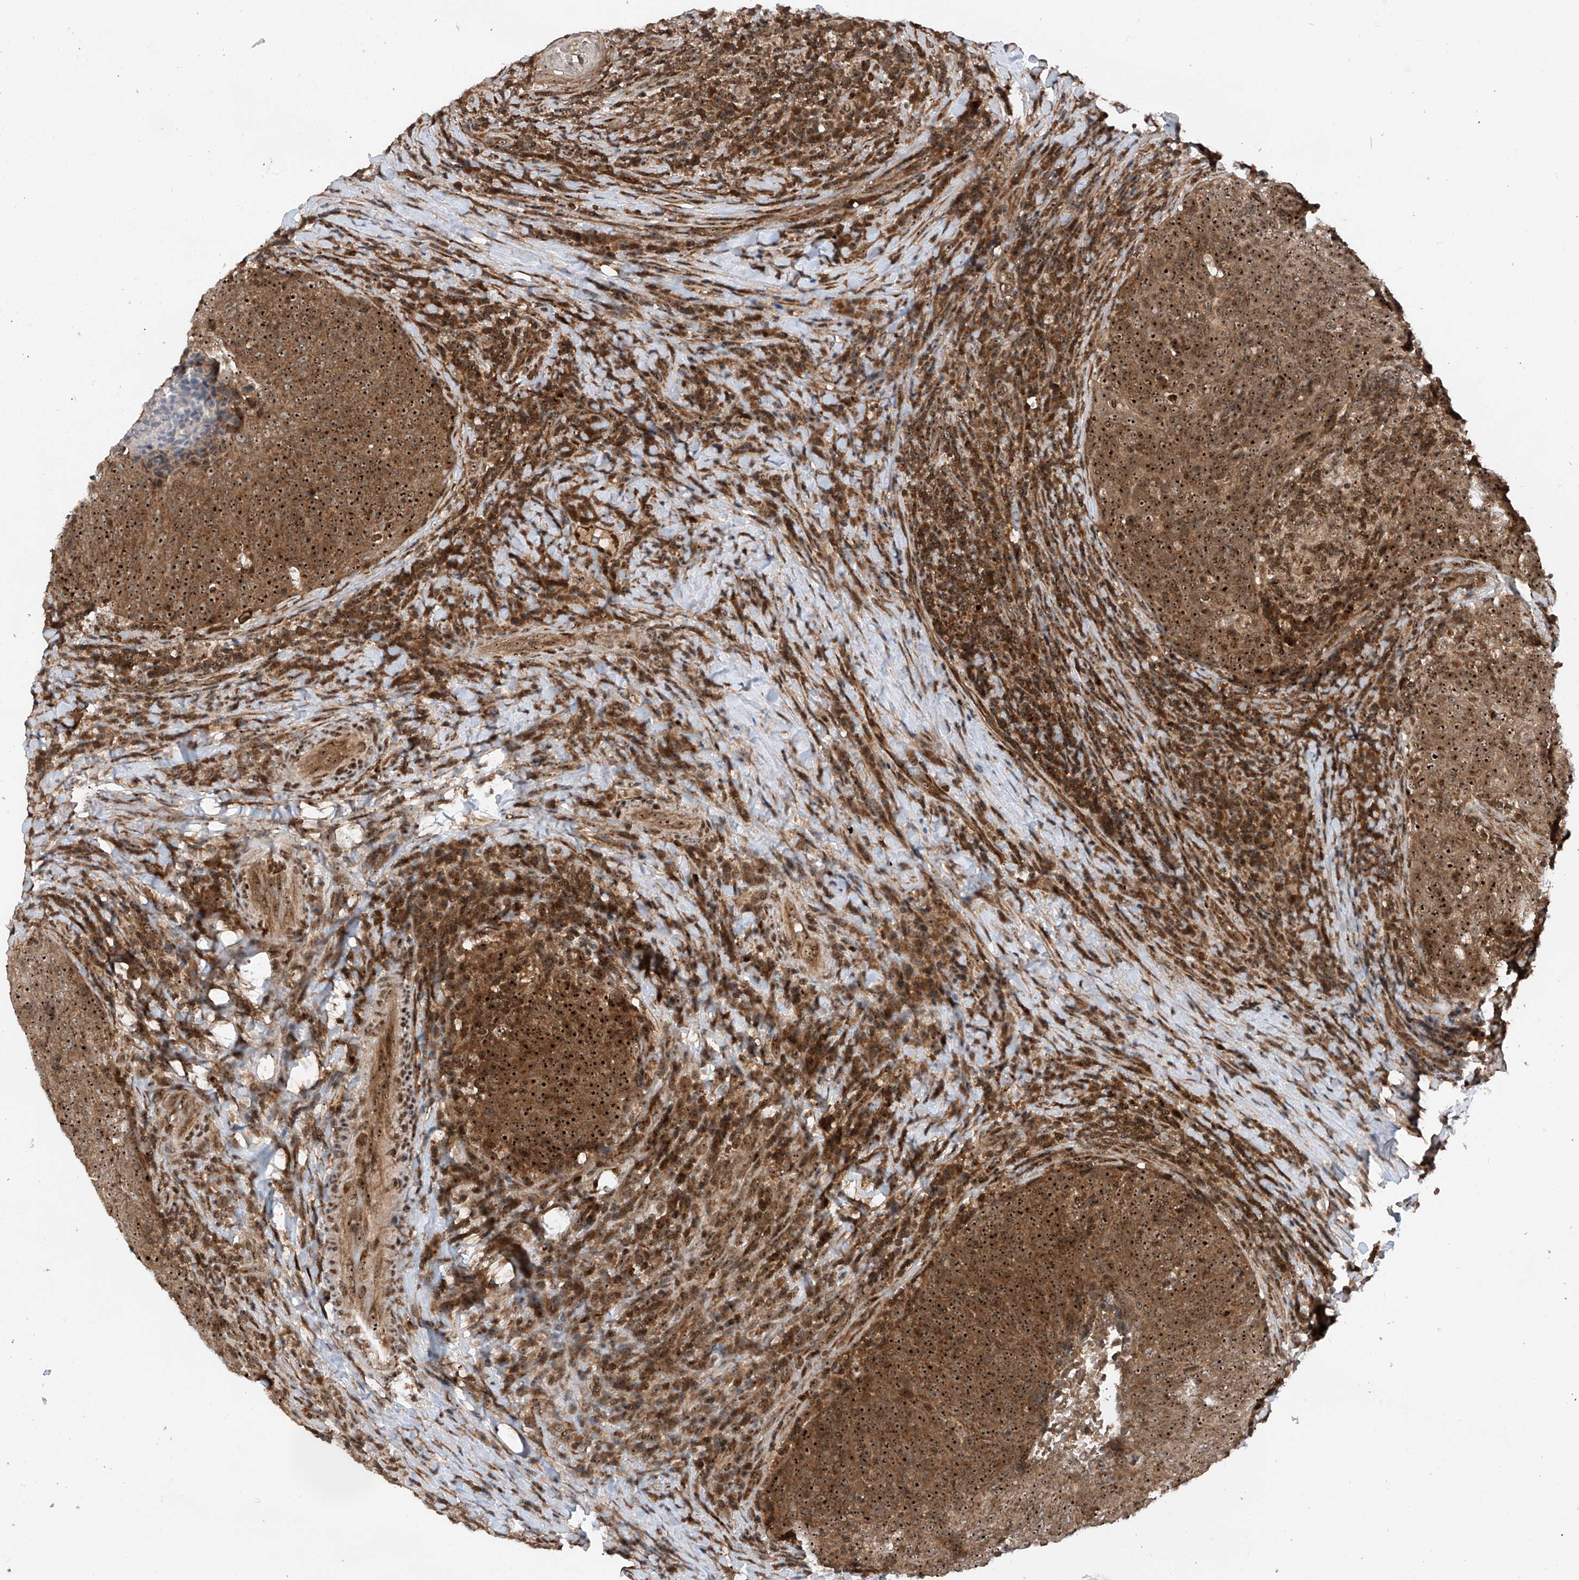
{"staining": {"intensity": "strong", "quantity": ">75%", "location": "cytoplasmic/membranous,nuclear"}, "tissue": "head and neck cancer", "cell_type": "Tumor cells", "image_type": "cancer", "snomed": [{"axis": "morphology", "description": "Squamous cell carcinoma, NOS"}, {"axis": "morphology", "description": "Squamous cell carcinoma, metastatic, NOS"}, {"axis": "topography", "description": "Lymph node"}, {"axis": "topography", "description": "Head-Neck"}], "caption": "Human head and neck cancer (metastatic squamous cell carcinoma) stained for a protein (brown) displays strong cytoplasmic/membranous and nuclear positive expression in approximately >75% of tumor cells.", "gene": "C1orf131", "patient": {"sex": "male", "age": 62}}